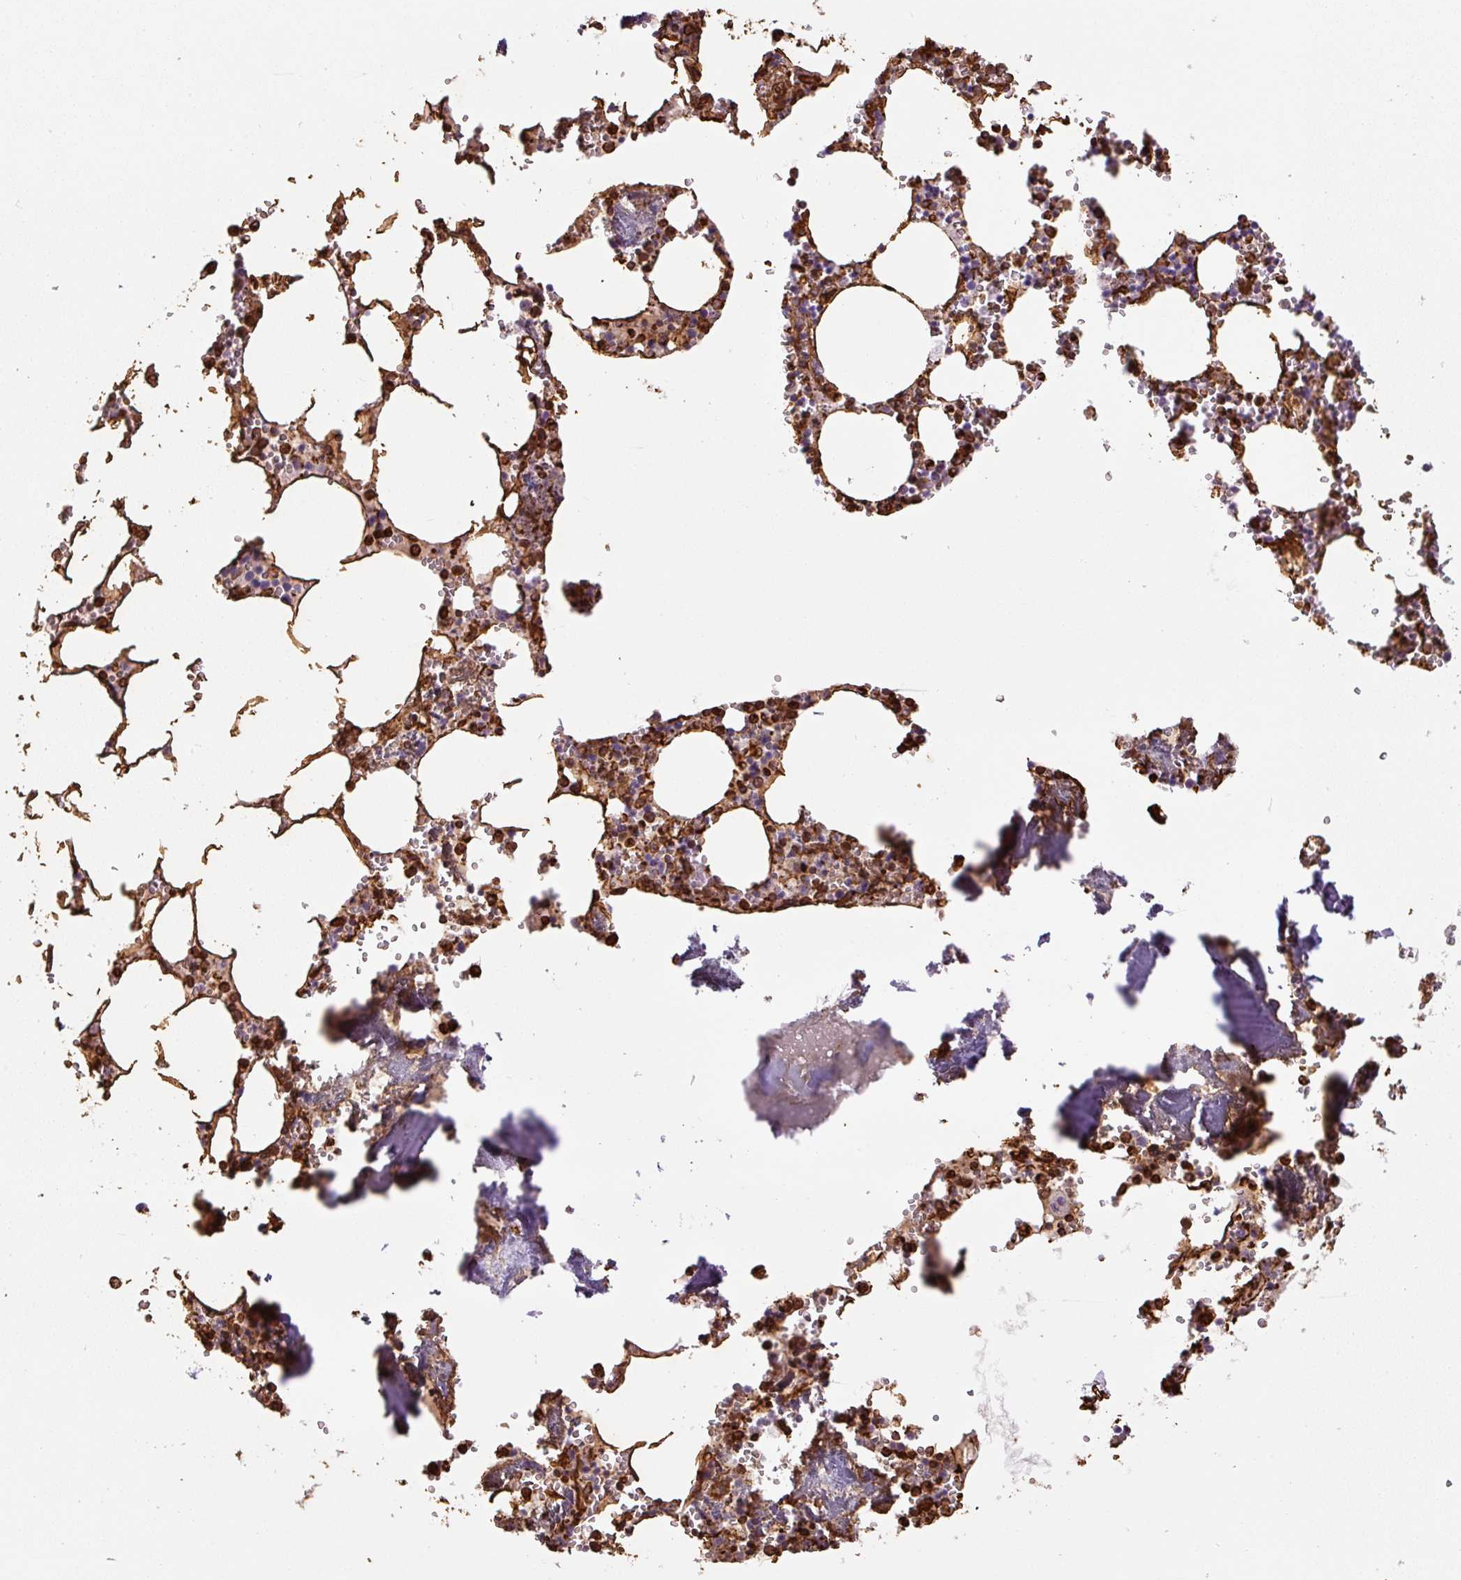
{"staining": {"intensity": "strong", "quantity": "25%-75%", "location": "cytoplasmic/membranous"}, "tissue": "bone marrow", "cell_type": "Hematopoietic cells", "image_type": "normal", "snomed": [{"axis": "morphology", "description": "Normal tissue, NOS"}, {"axis": "topography", "description": "Bone marrow"}], "caption": "The image exhibits immunohistochemical staining of normal bone marrow. There is strong cytoplasmic/membranous staining is appreciated in about 25%-75% of hematopoietic cells. Nuclei are stained in blue.", "gene": "VIM", "patient": {"sex": "male", "age": 54}}